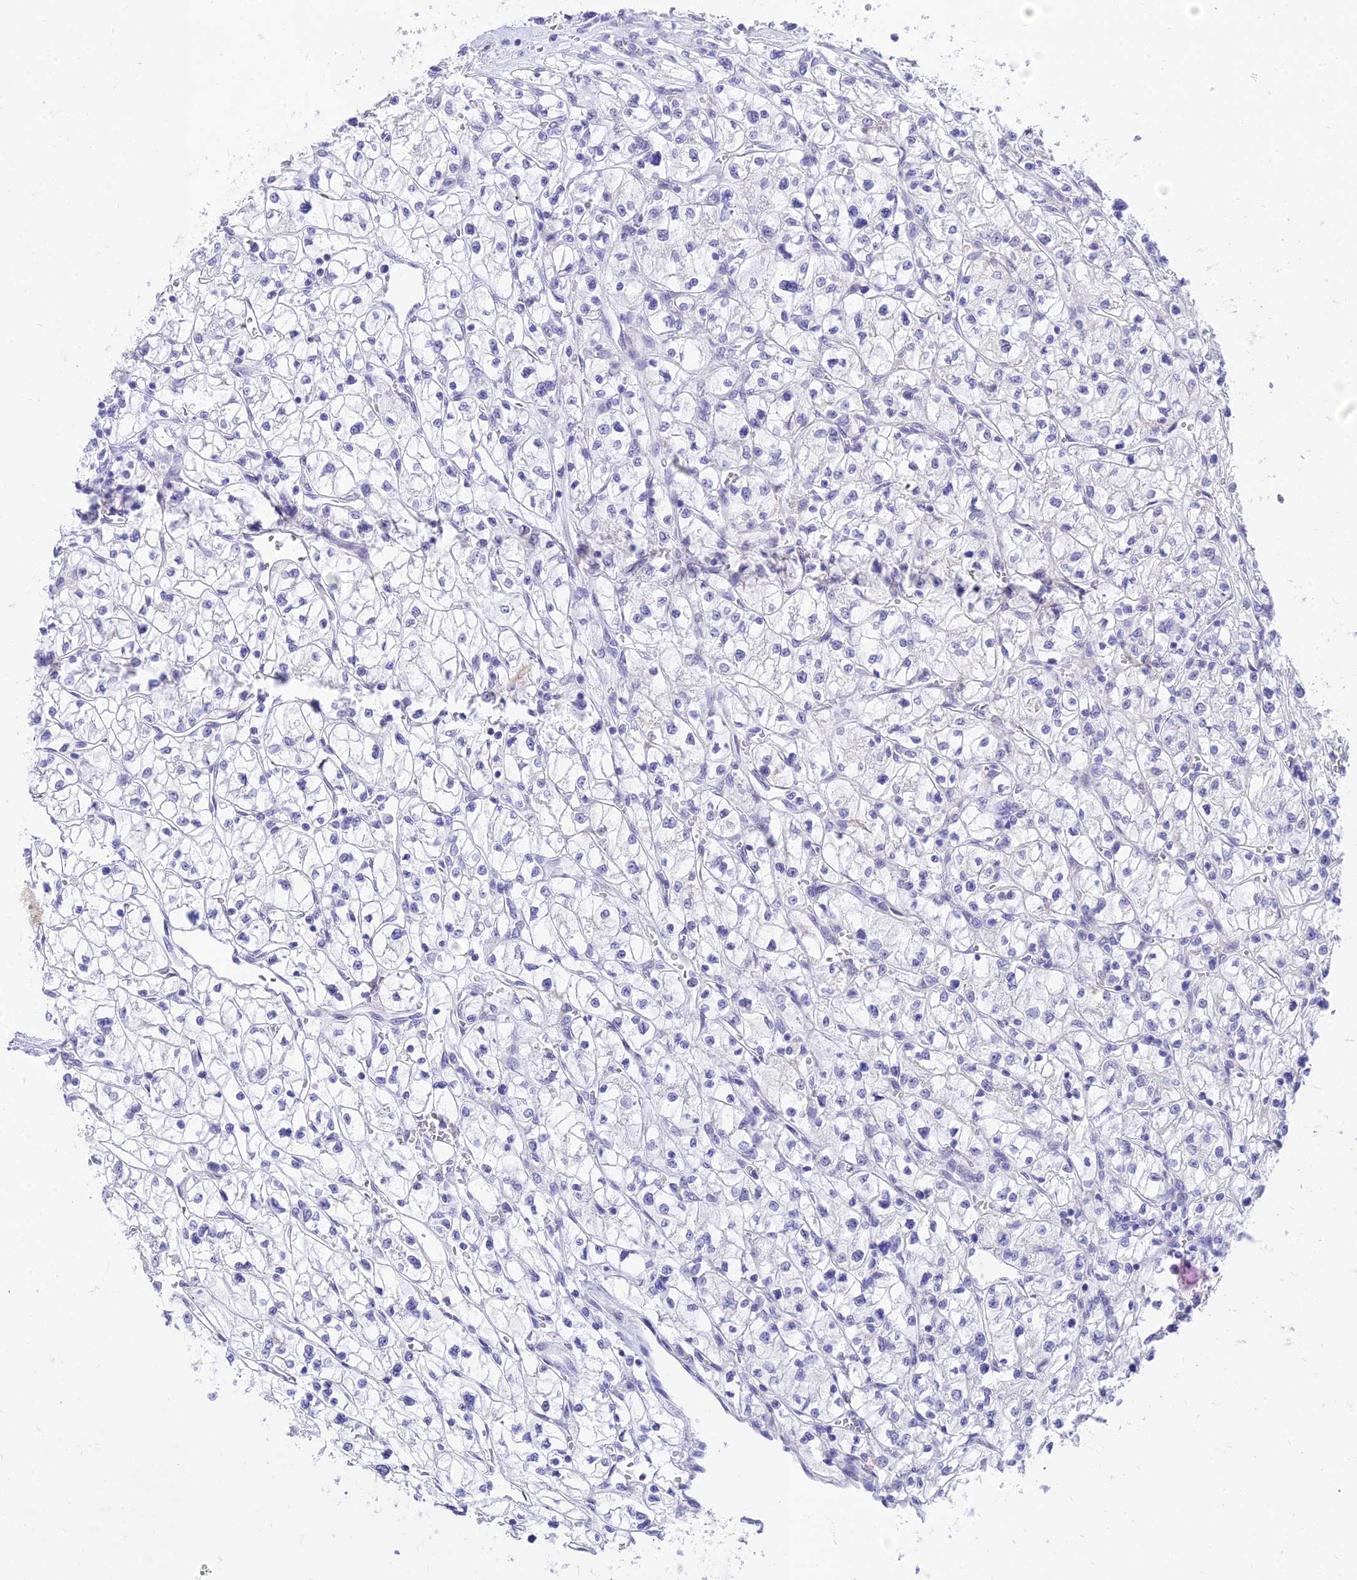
{"staining": {"intensity": "negative", "quantity": "none", "location": "none"}, "tissue": "renal cancer", "cell_type": "Tumor cells", "image_type": "cancer", "snomed": [{"axis": "morphology", "description": "Adenocarcinoma, NOS"}, {"axis": "topography", "description": "Kidney"}], "caption": "IHC image of human renal adenocarcinoma stained for a protein (brown), which shows no staining in tumor cells.", "gene": "TAC3", "patient": {"sex": "female", "age": 64}}